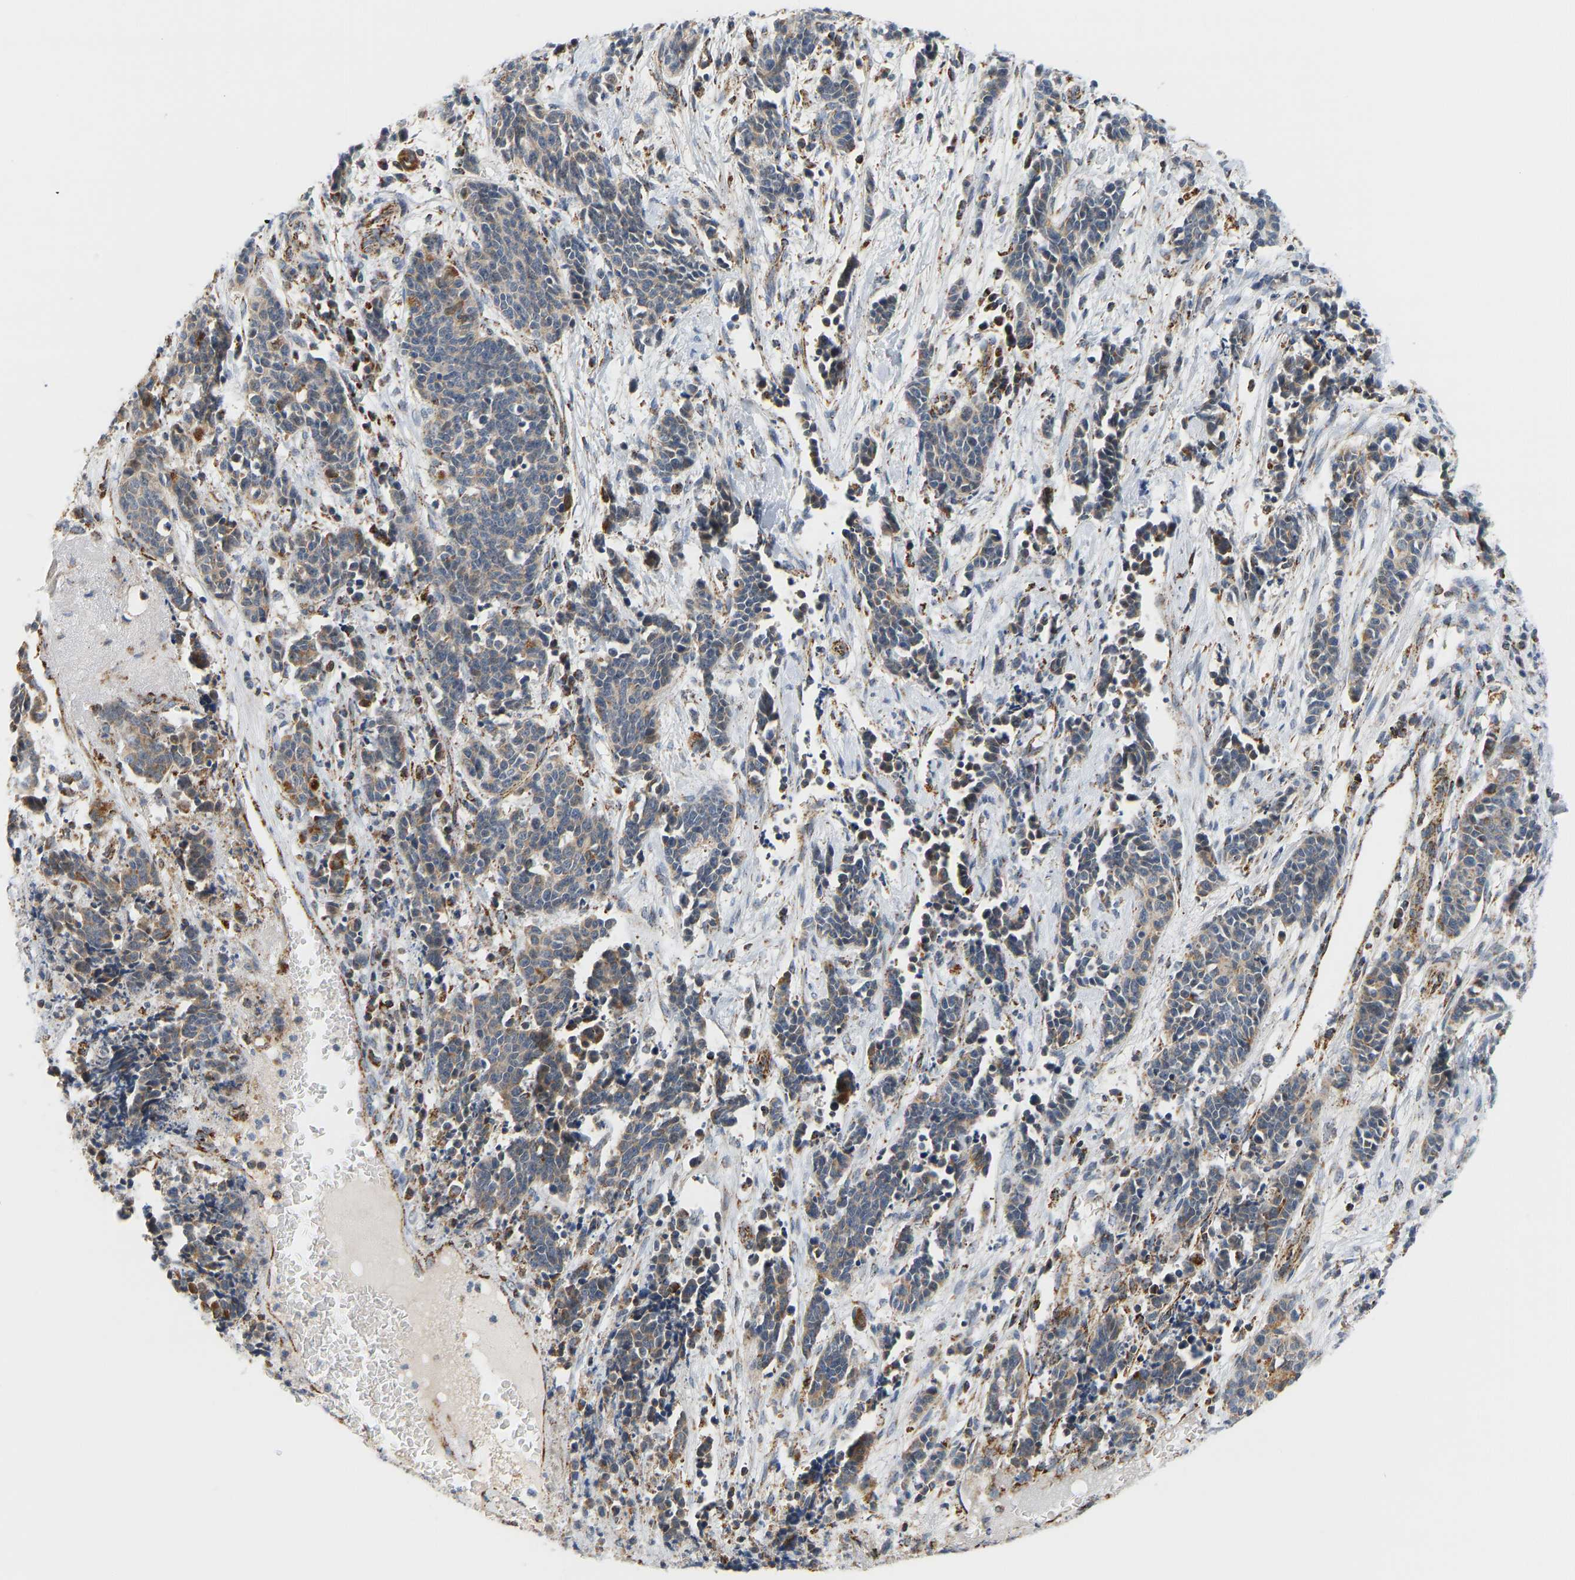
{"staining": {"intensity": "moderate", "quantity": "25%-75%", "location": "cytoplasmic/membranous"}, "tissue": "cervical cancer", "cell_type": "Tumor cells", "image_type": "cancer", "snomed": [{"axis": "morphology", "description": "Squamous cell carcinoma, NOS"}, {"axis": "topography", "description": "Cervix"}], "caption": "The immunohistochemical stain labels moderate cytoplasmic/membranous positivity in tumor cells of cervical squamous cell carcinoma tissue.", "gene": "GPSM2", "patient": {"sex": "female", "age": 35}}